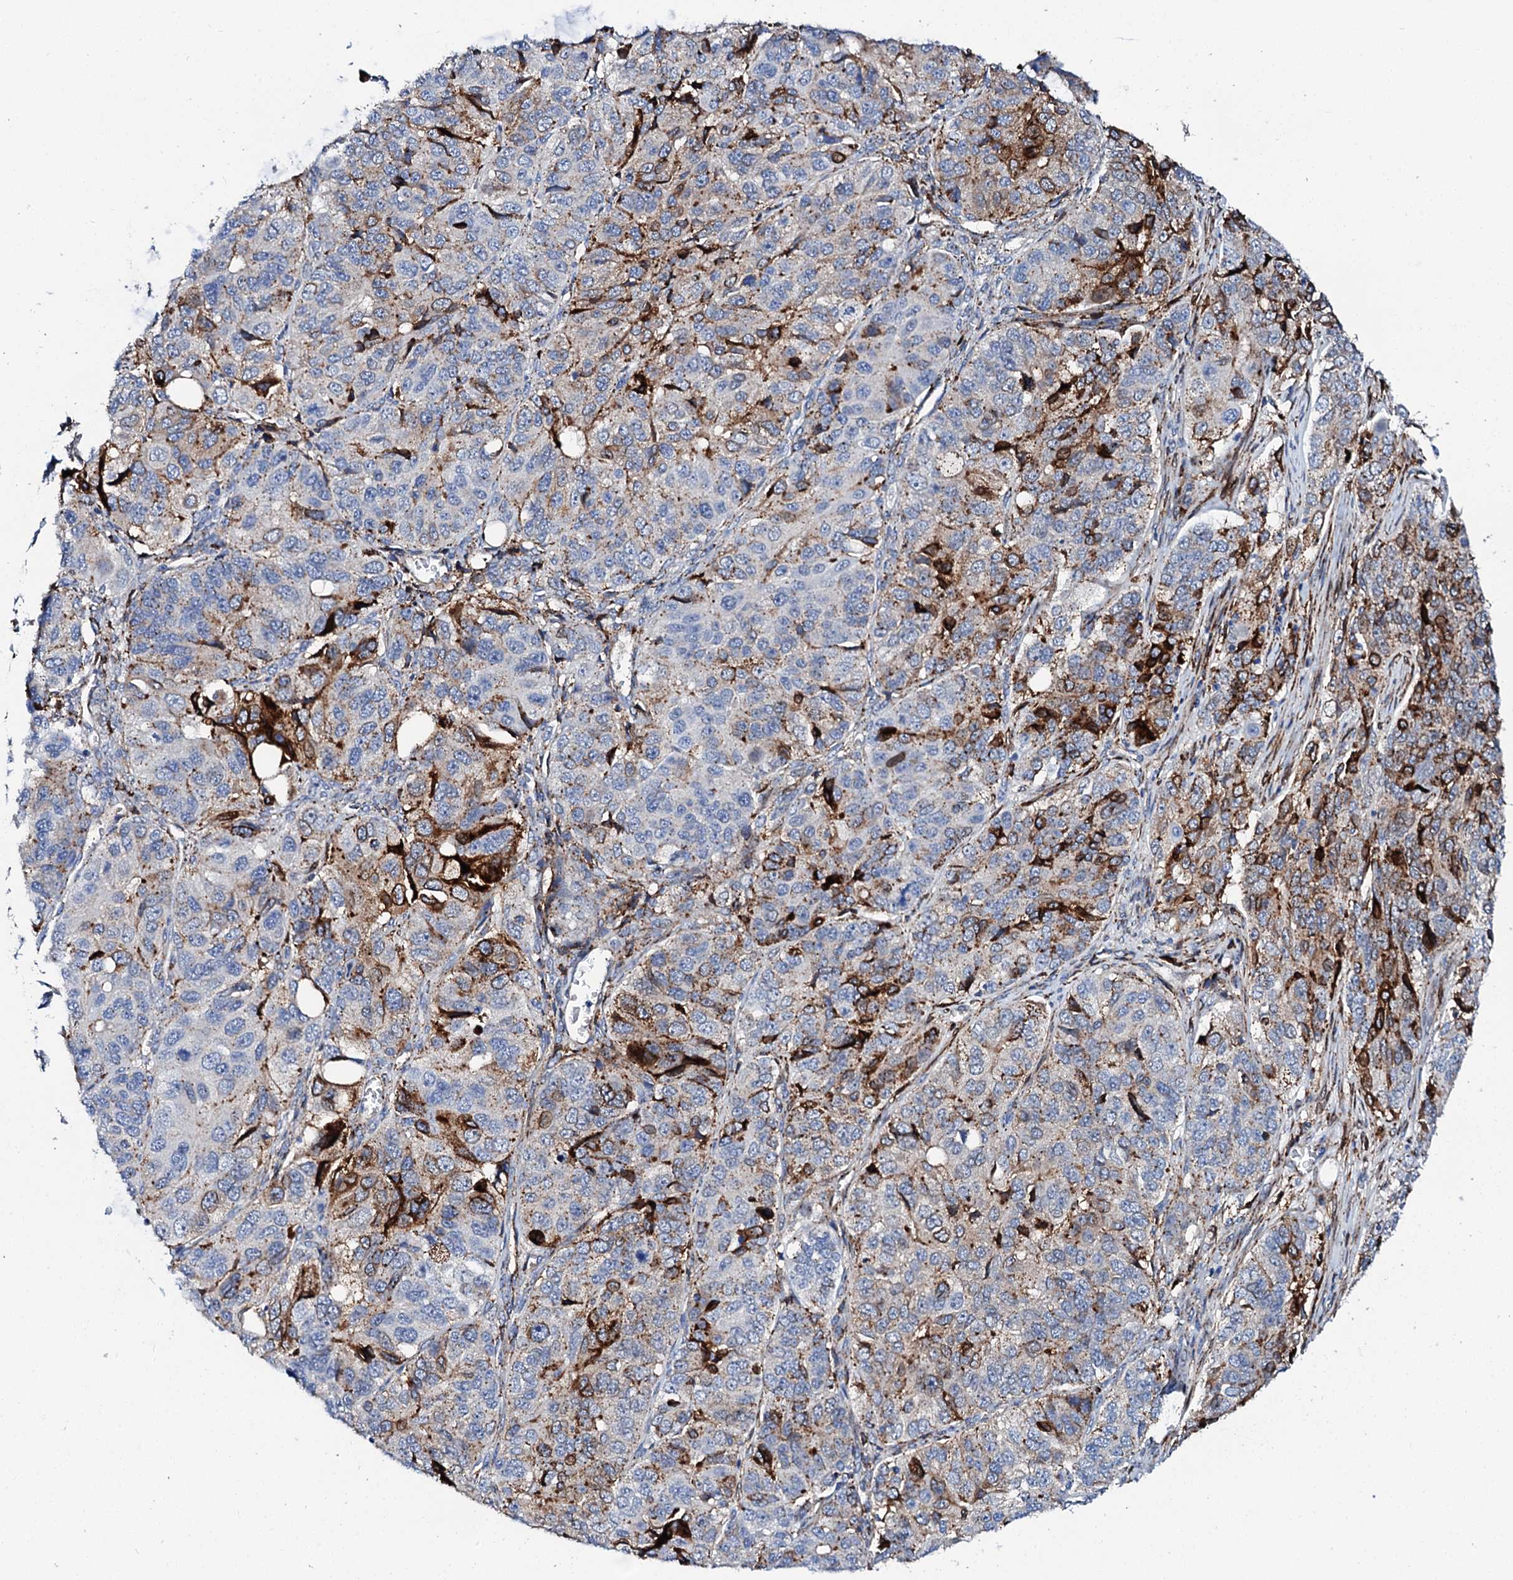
{"staining": {"intensity": "strong", "quantity": "<25%", "location": "cytoplasmic/membranous"}, "tissue": "ovarian cancer", "cell_type": "Tumor cells", "image_type": "cancer", "snomed": [{"axis": "morphology", "description": "Carcinoma, endometroid"}, {"axis": "topography", "description": "Ovary"}], "caption": "Approximately <25% of tumor cells in human ovarian cancer show strong cytoplasmic/membranous protein staining as visualized by brown immunohistochemical staining.", "gene": "MED13L", "patient": {"sex": "female", "age": 51}}